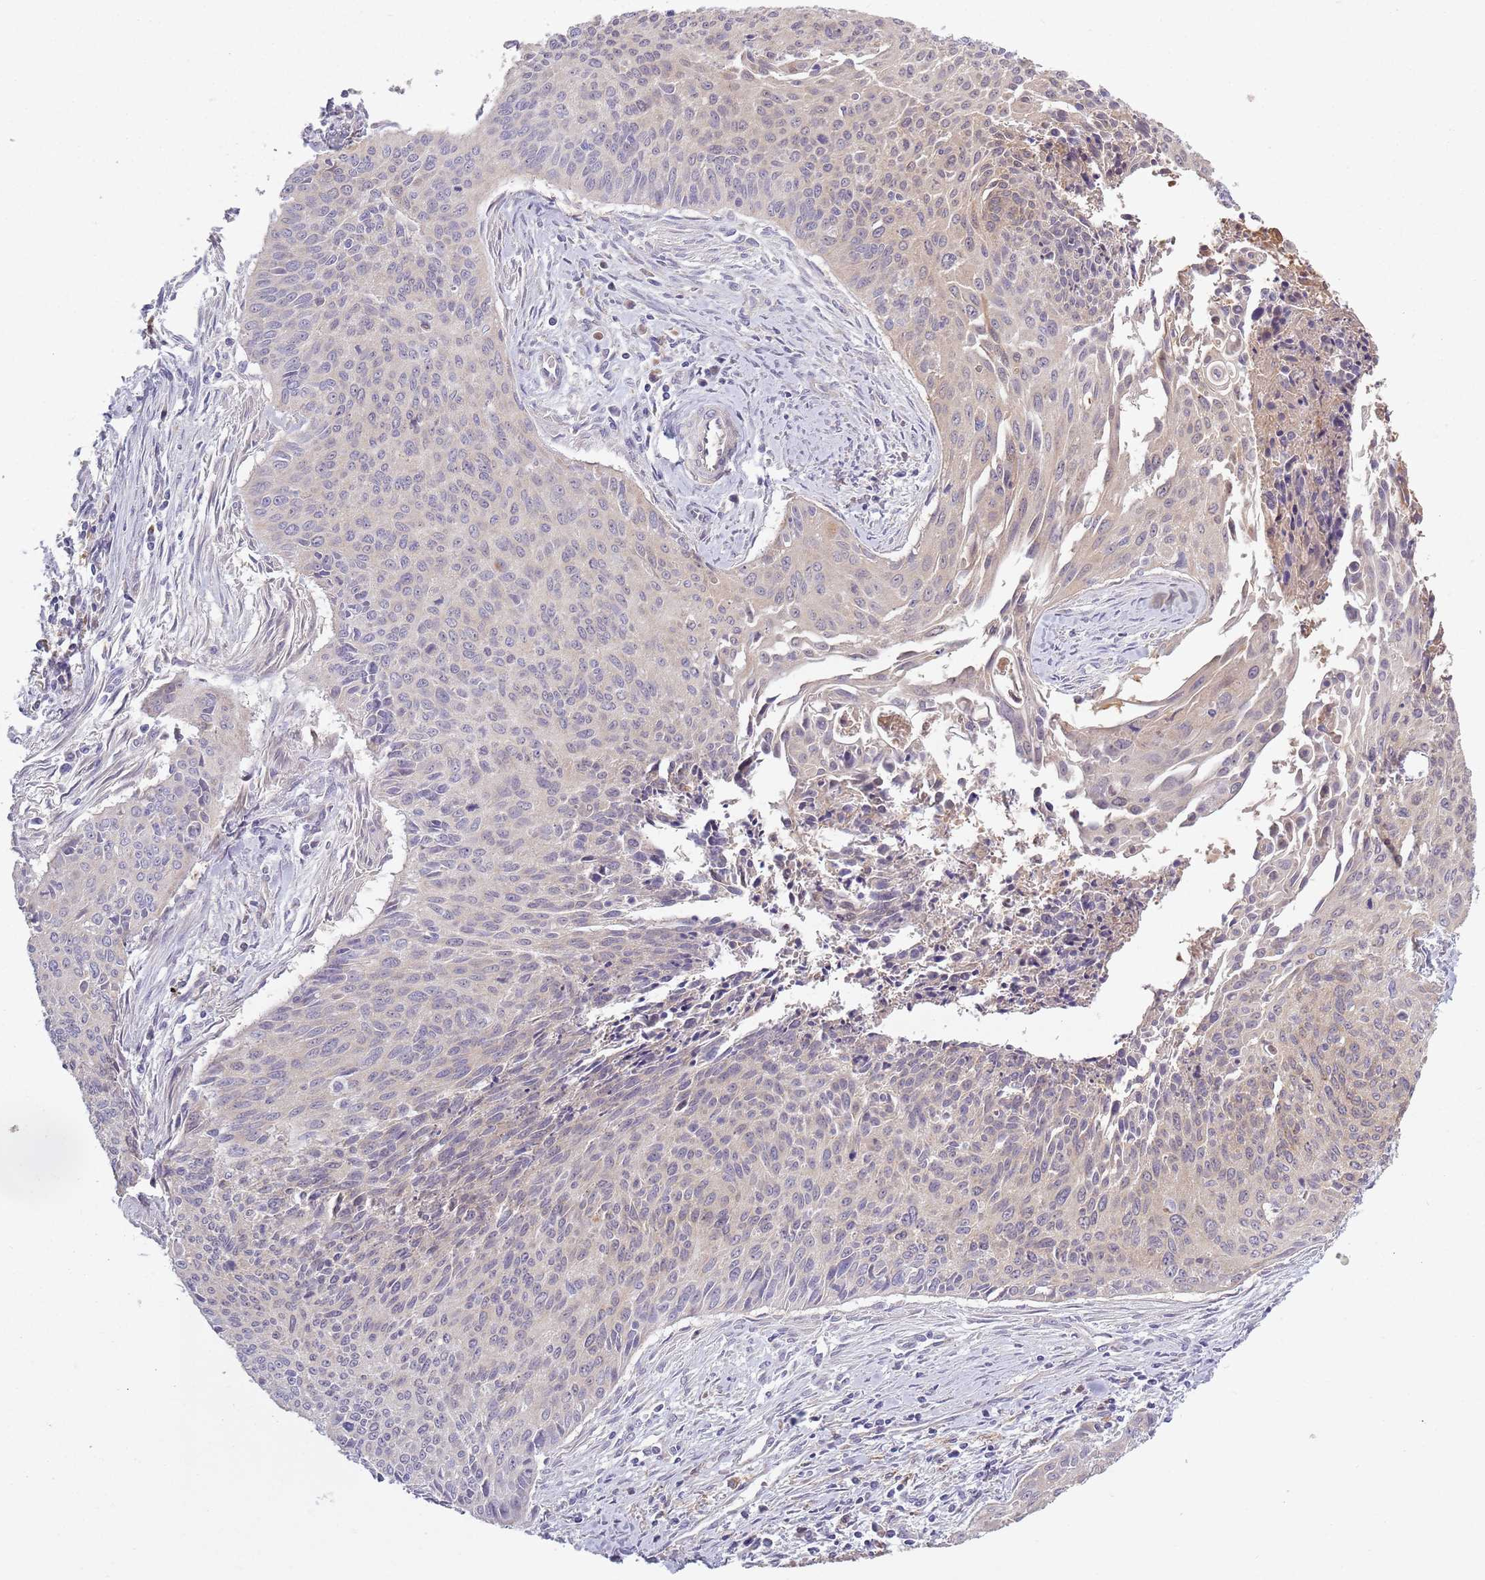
{"staining": {"intensity": "weak", "quantity": "25%-75%", "location": "cytoplasmic/membranous"}, "tissue": "cervical cancer", "cell_type": "Tumor cells", "image_type": "cancer", "snomed": [{"axis": "morphology", "description": "Squamous cell carcinoma, NOS"}, {"axis": "topography", "description": "Cervix"}], "caption": "Tumor cells reveal low levels of weak cytoplasmic/membranous positivity in about 25%-75% of cells in squamous cell carcinoma (cervical). (DAB IHC with brightfield microscopy, high magnification).", "gene": "COQ5", "patient": {"sex": "female", "age": 55}}